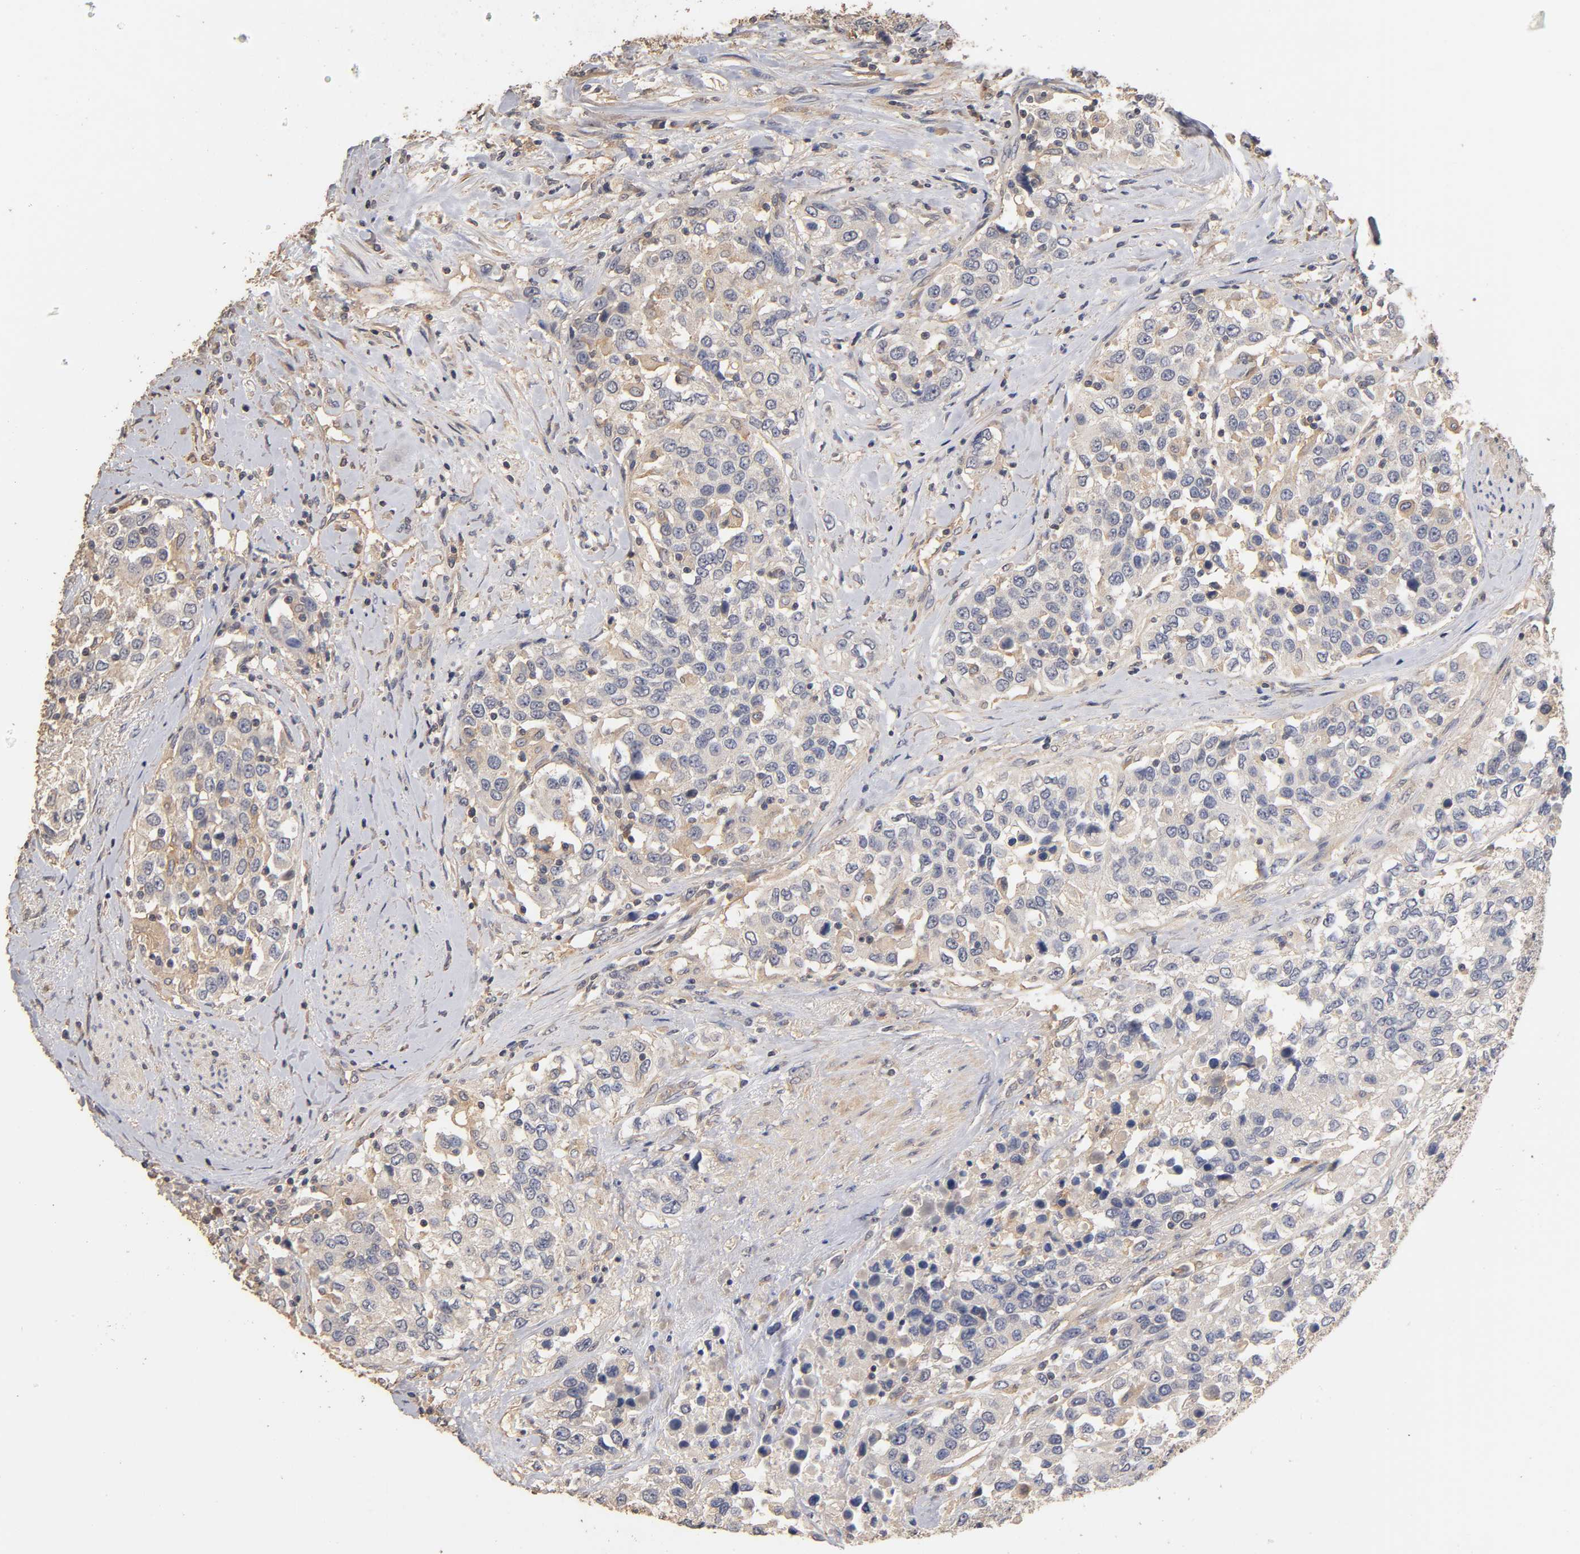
{"staining": {"intensity": "negative", "quantity": "none", "location": "none"}, "tissue": "urothelial cancer", "cell_type": "Tumor cells", "image_type": "cancer", "snomed": [{"axis": "morphology", "description": "Urothelial carcinoma, High grade"}, {"axis": "topography", "description": "Urinary bladder"}], "caption": "Immunohistochemistry (IHC) histopathology image of urothelial cancer stained for a protein (brown), which reveals no positivity in tumor cells.", "gene": "VSIG4", "patient": {"sex": "female", "age": 80}}